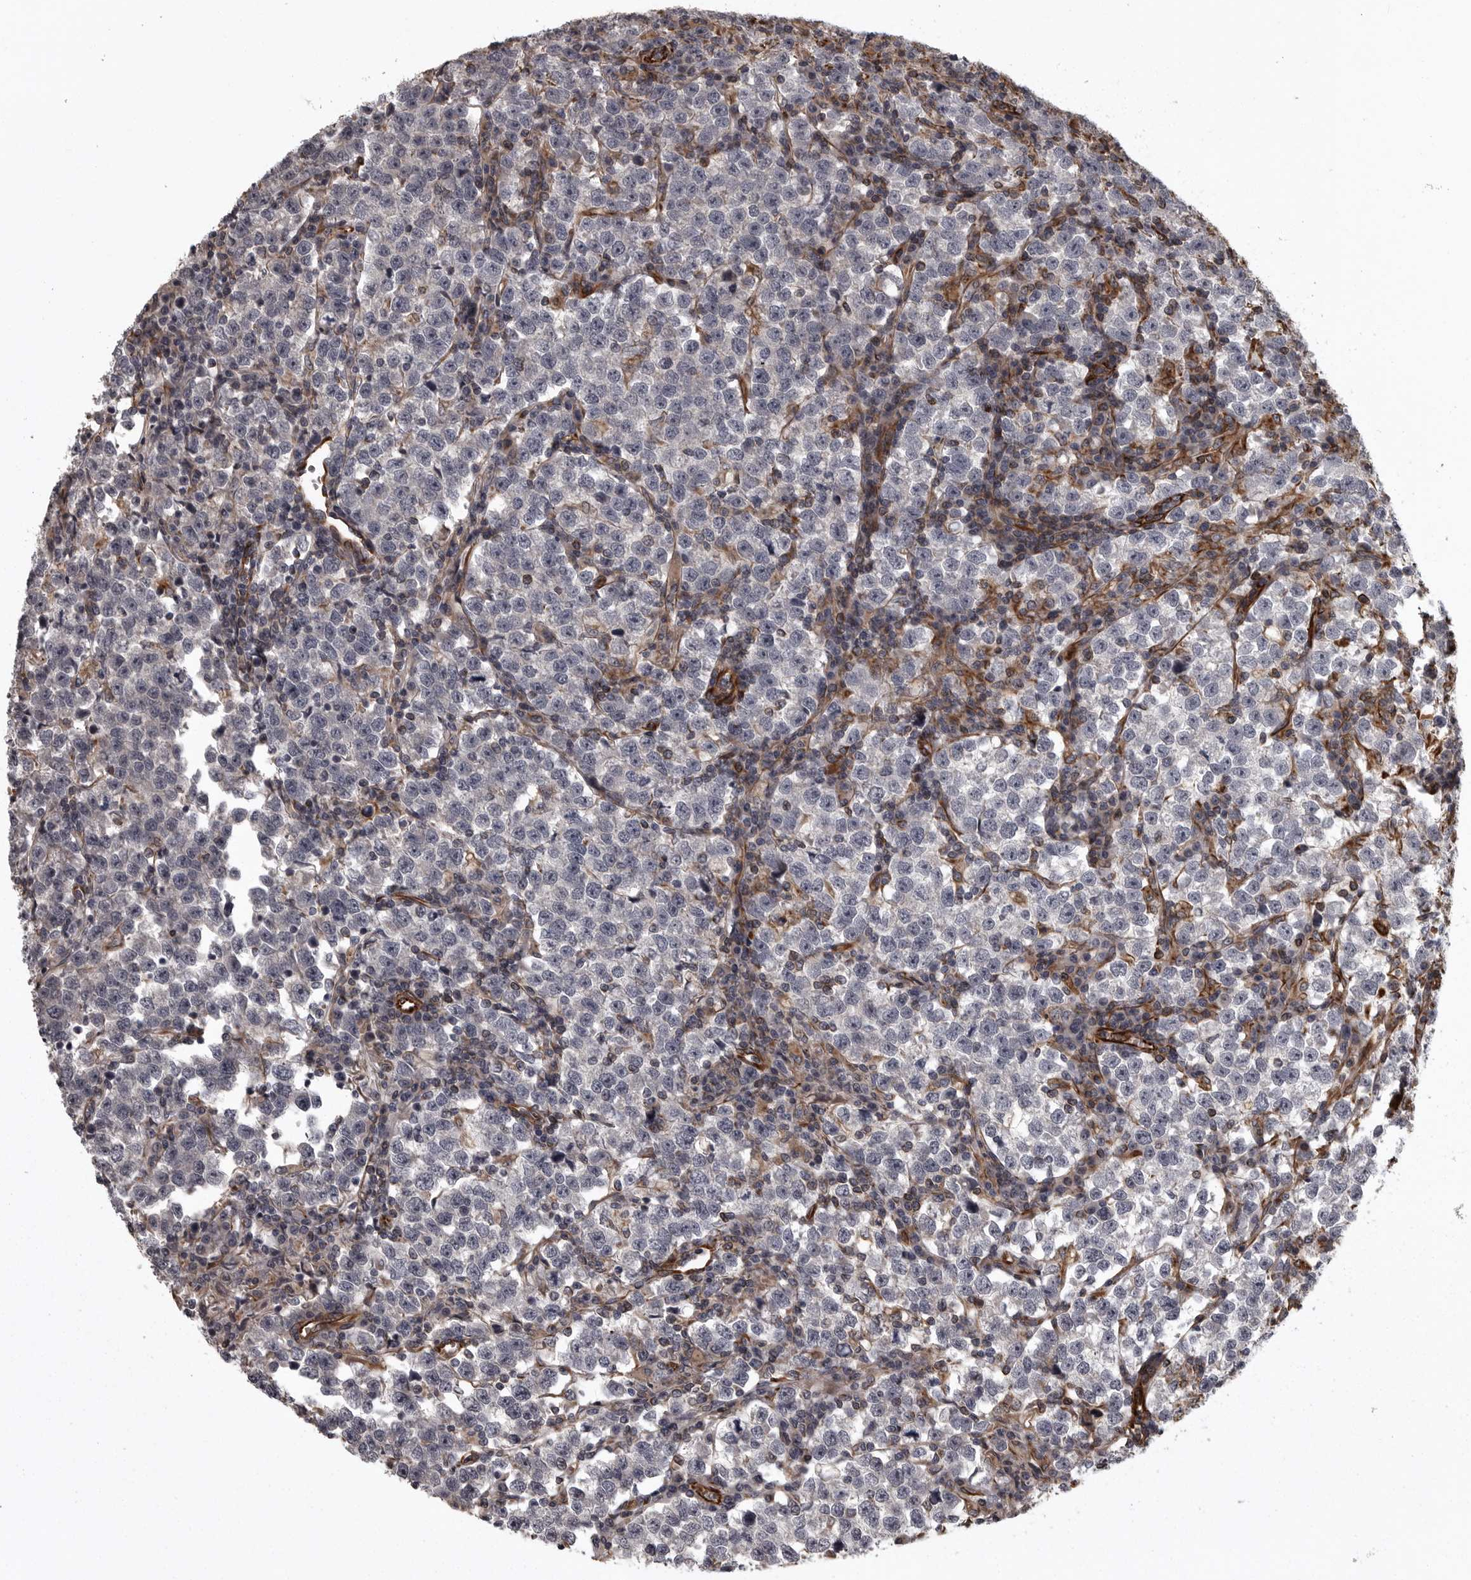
{"staining": {"intensity": "negative", "quantity": "none", "location": "none"}, "tissue": "testis cancer", "cell_type": "Tumor cells", "image_type": "cancer", "snomed": [{"axis": "morphology", "description": "Normal tissue, NOS"}, {"axis": "morphology", "description": "Seminoma, NOS"}, {"axis": "topography", "description": "Testis"}], "caption": "Image shows no significant protein expression in tumor cells of testis seminoma.", "gene": "FAAP100", "patient": {"sex": "male", "age": 43}}